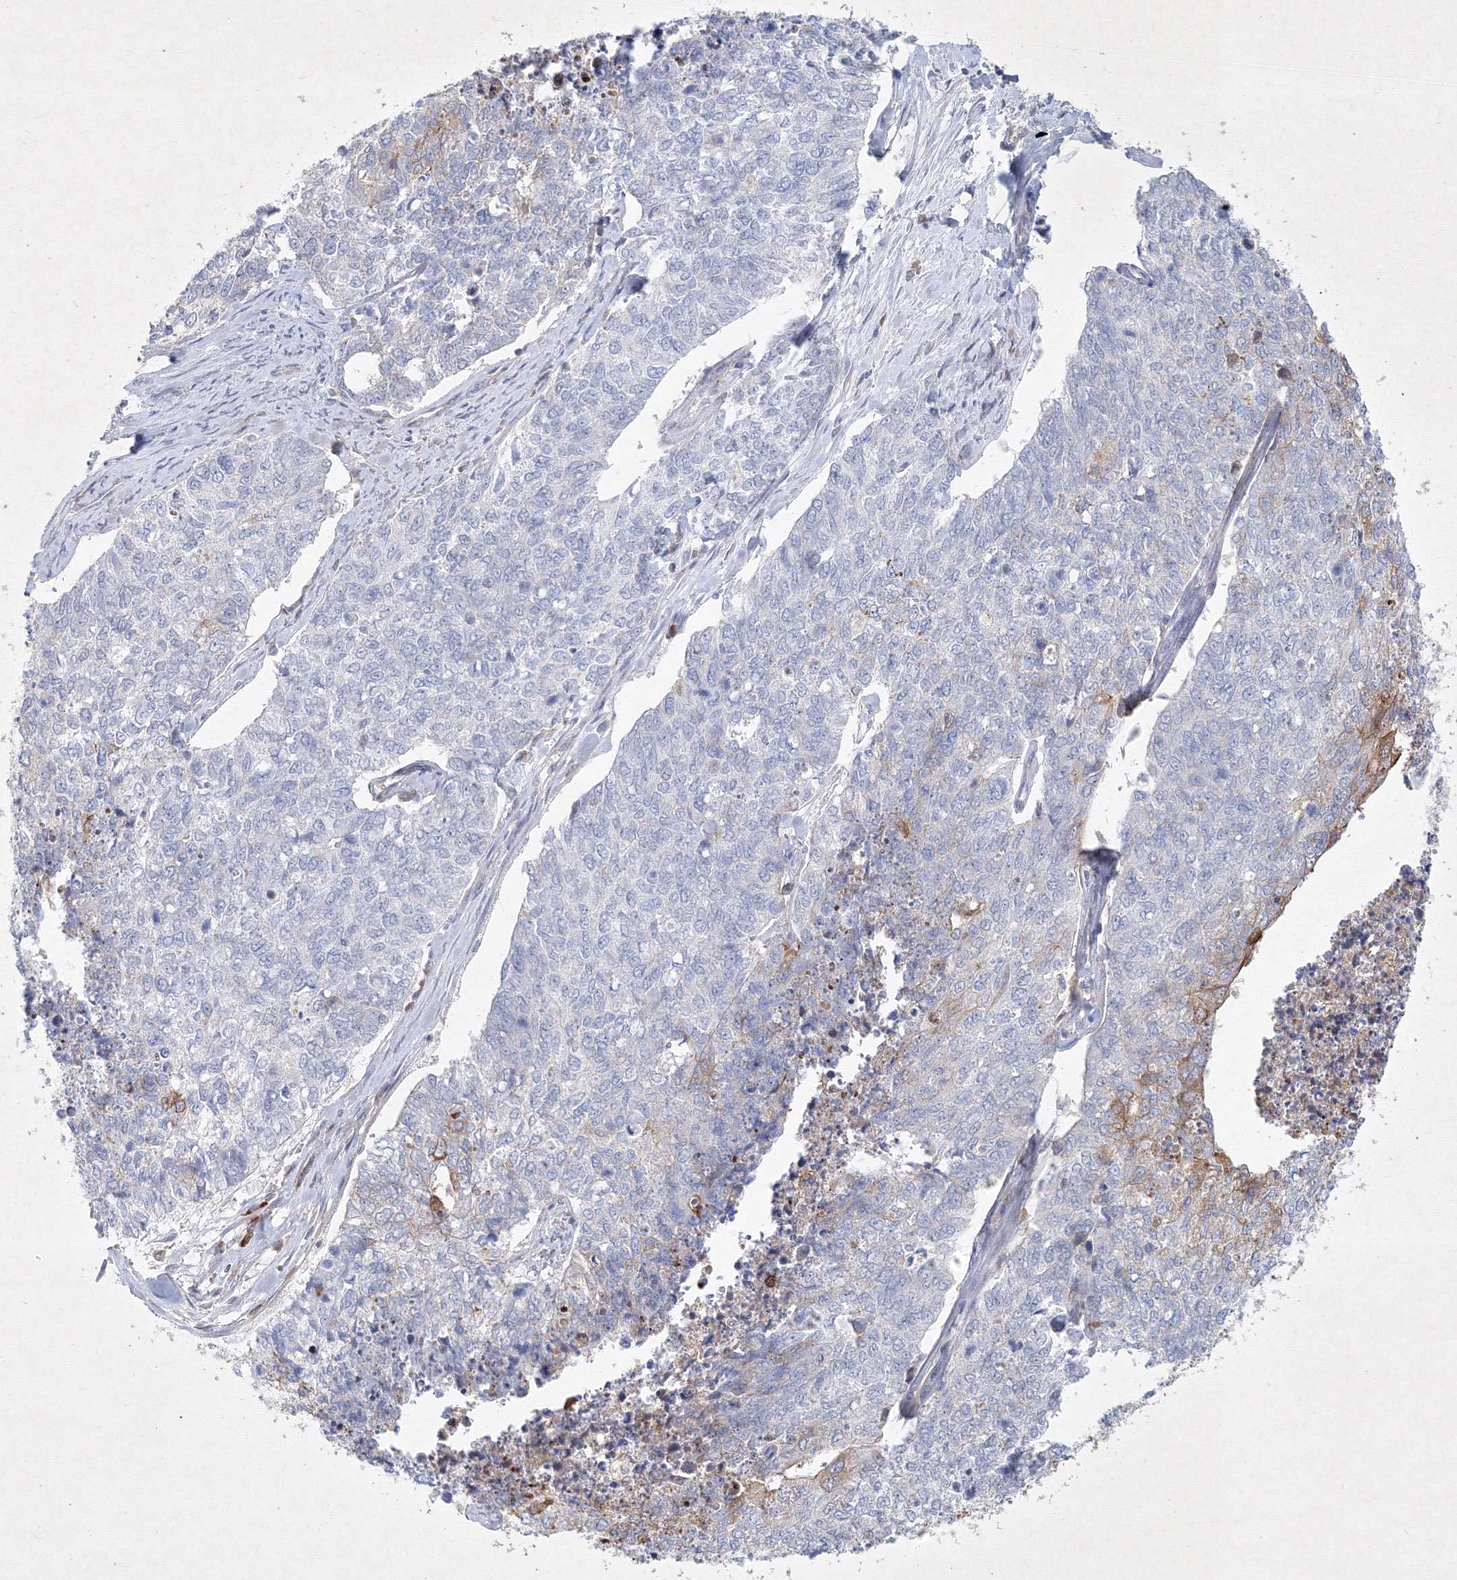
{"staining": {"intensity": "weak", "quantity": "<25%", "location": "cytoplasmic/membranous"}, "tissue": "cervical cancer", "cell_type": "Tumor cells", "image_type": "cancer", "snomed": [{"axis": "morphology", "description": "Squamous cell carcinoma, NOS"}, {"axis": "topography", "description": "Cervix"}], "caption": "Human squamous cell carcinoma (cervical) stained for a protein using IHC displays no expression in tumor cells.", "gene": "CXXC4", "patient": {"sex": "female", "age": 63}}